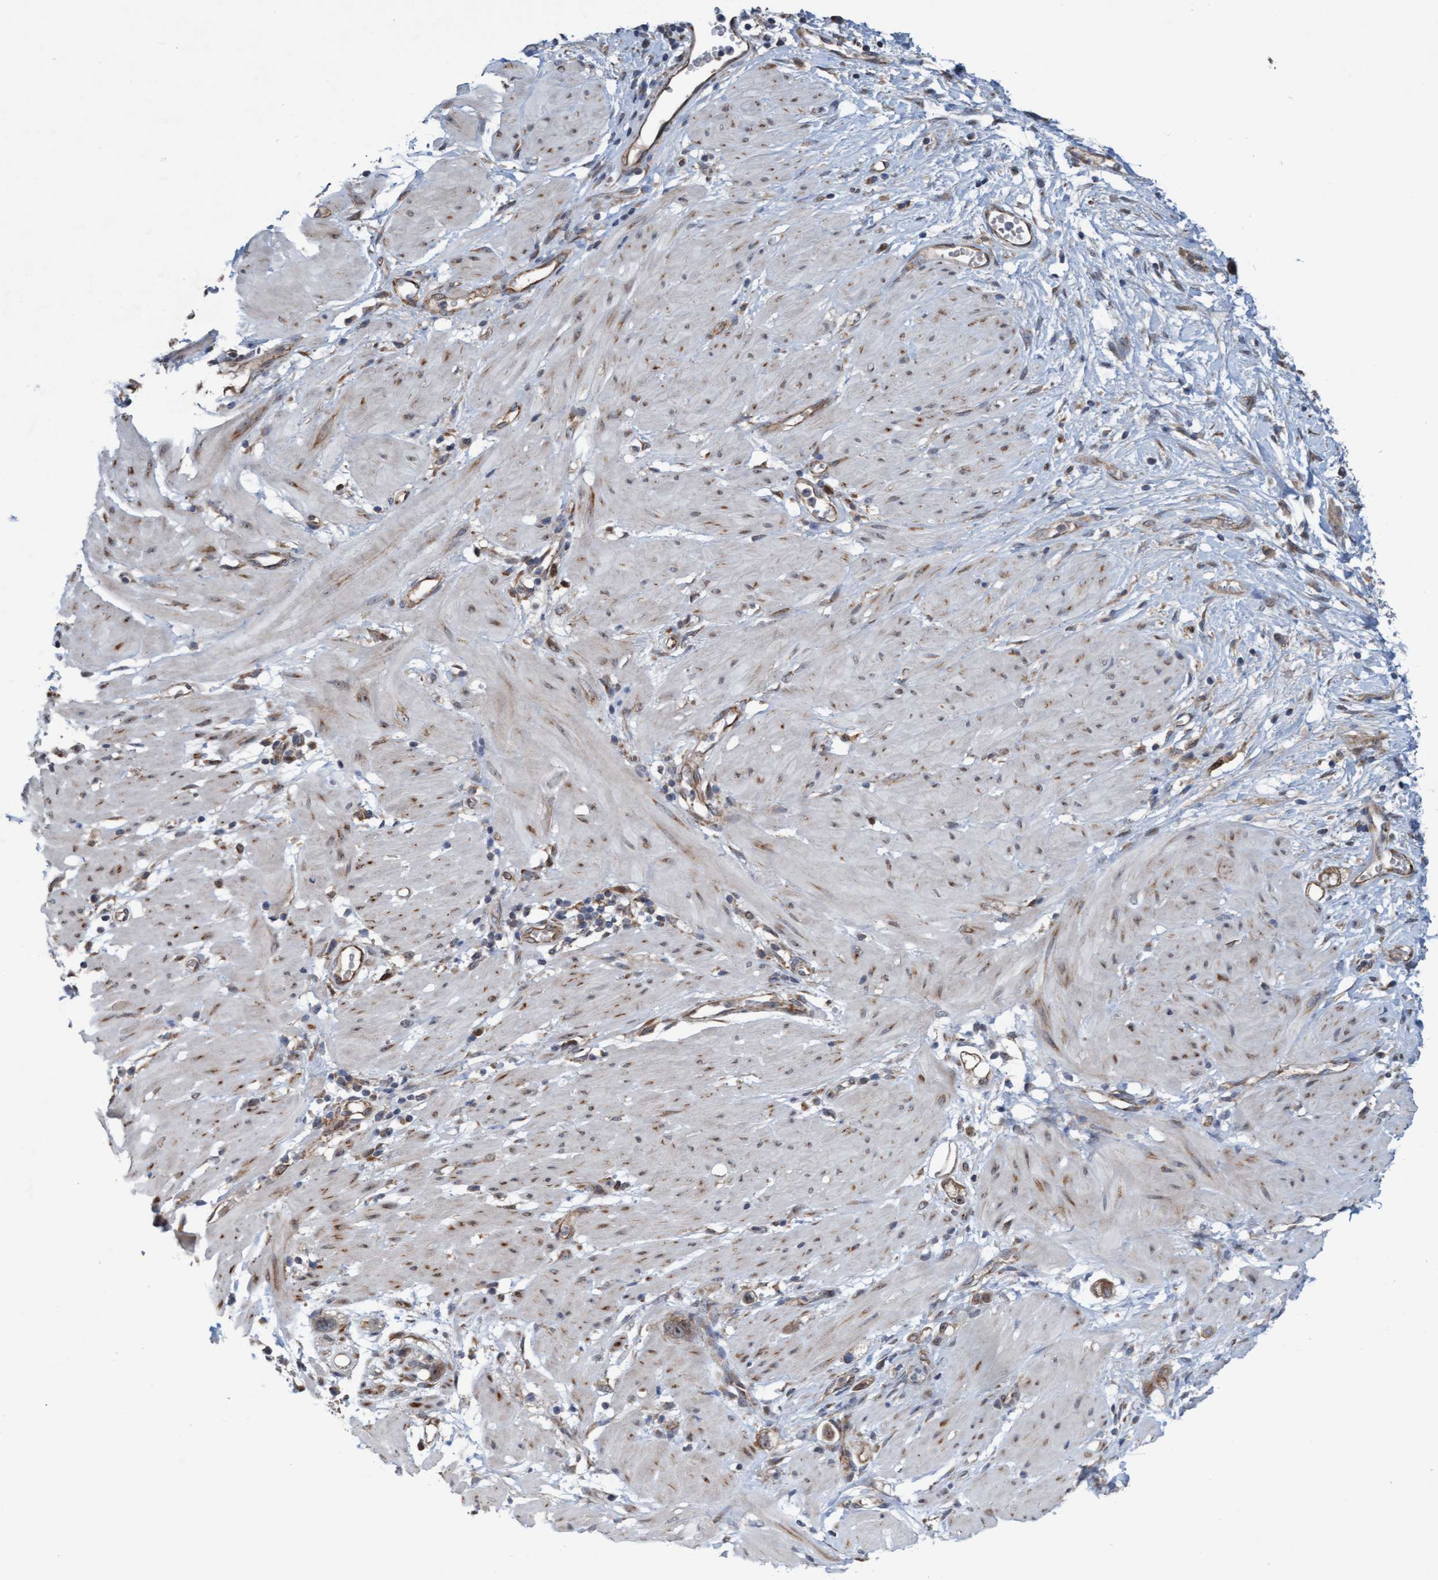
{"staining": {"intensity": "moderate", "quantity": ">75%", "location": "cytoplasmic/membranous,nuclear"}, "tissue": "stomach cancer", "cell_type": "Tumor cells", "image_type": "cancer", "snomed": [{"axis": "morphology", "description": "Adenocarcinoma, NOS"}, {"axis": "topography", "description": "Stomach"}, {"axis": "topography", "description": "Stomach, lower"}], "caption": "Tumor cells reveal medium levels of moderate cytoplasmic/membranous and nuclear staining in approximately >75% of cells in human stomach adenocarcinoma.", "gene": "ZNF566", "patient": {"sex": "female", "age": 48}}